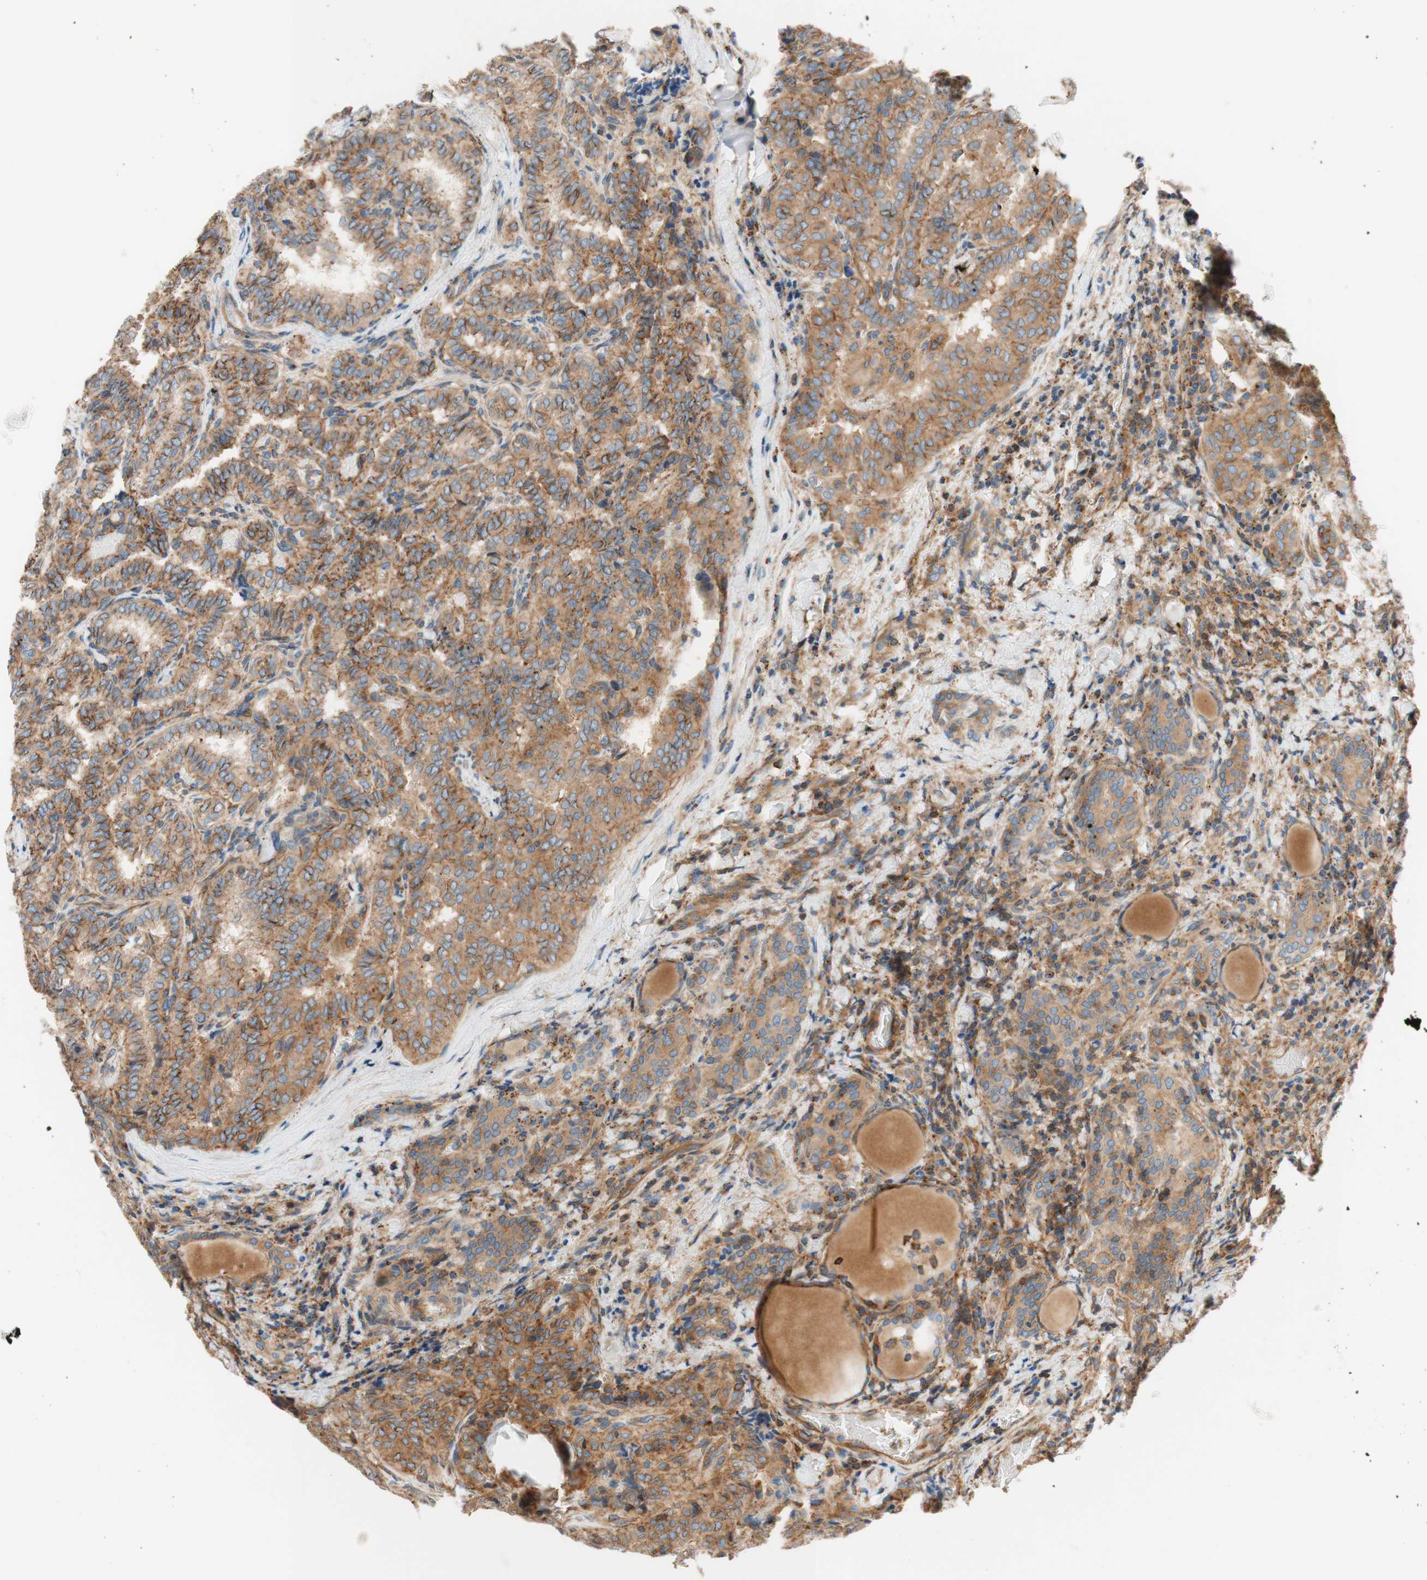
{"staining": {"intensity": "moderate", "quantity": ">75%", "location": "cytoplasmic/membranous"}, "tissue": "thyroid cancer", "cell_type": "Tumor cells", "image_type": "cancer", "snomed": [{"axis": "morphology", "description": "Normal tissue, NOS"}, {"axis": "morphology", "description": "Papillary adenocarcinoma, NOS"}, {"axis": "topography", "description": "Thyroid gland"}], "caption": "Thyroid cancer (papillary adenocarcinoma) stained for a protein shows moderate cytoplasmic/membranous positivity in tumor cells.", "gene": "VPS26A", "patient": {"sex": "female", "age": 30}}